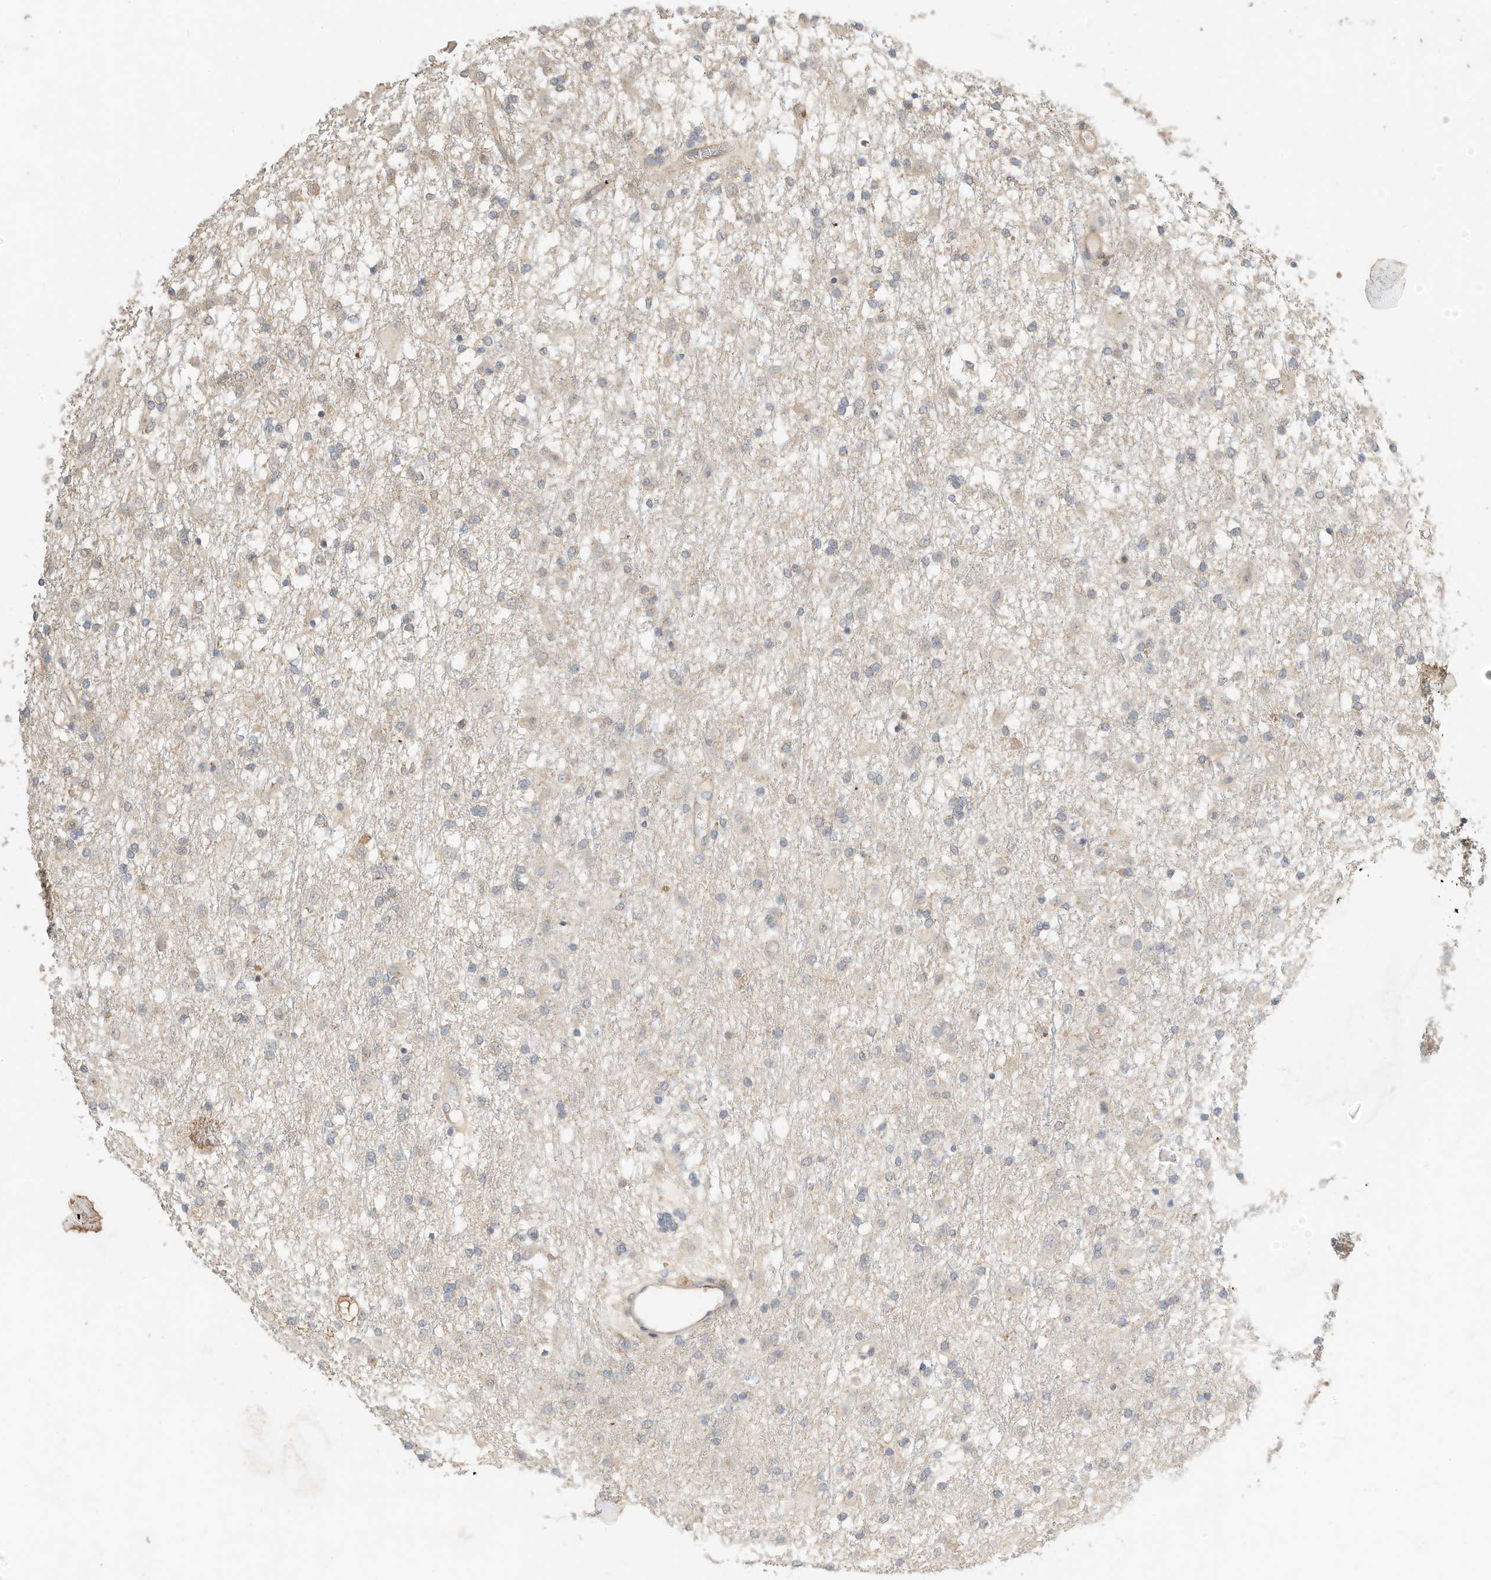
{"staining": {"intensity": "negative", "quantity": "none", "location": "none"}, "tissue": "glioma", "cell_type": "Tumor cells", "image_type": "cancer", "snomed": [{"axis": "morphology", "description": "Glioma, malignant, Low grade"}, {"axis": "topography", "description": "Brain"}], "caption": "The image demonstrates no significant positivity in tumor cells of low-grade glioma (malignant).", "gene": "OFD1", "patient": {"sex": "male", "age": 65}}